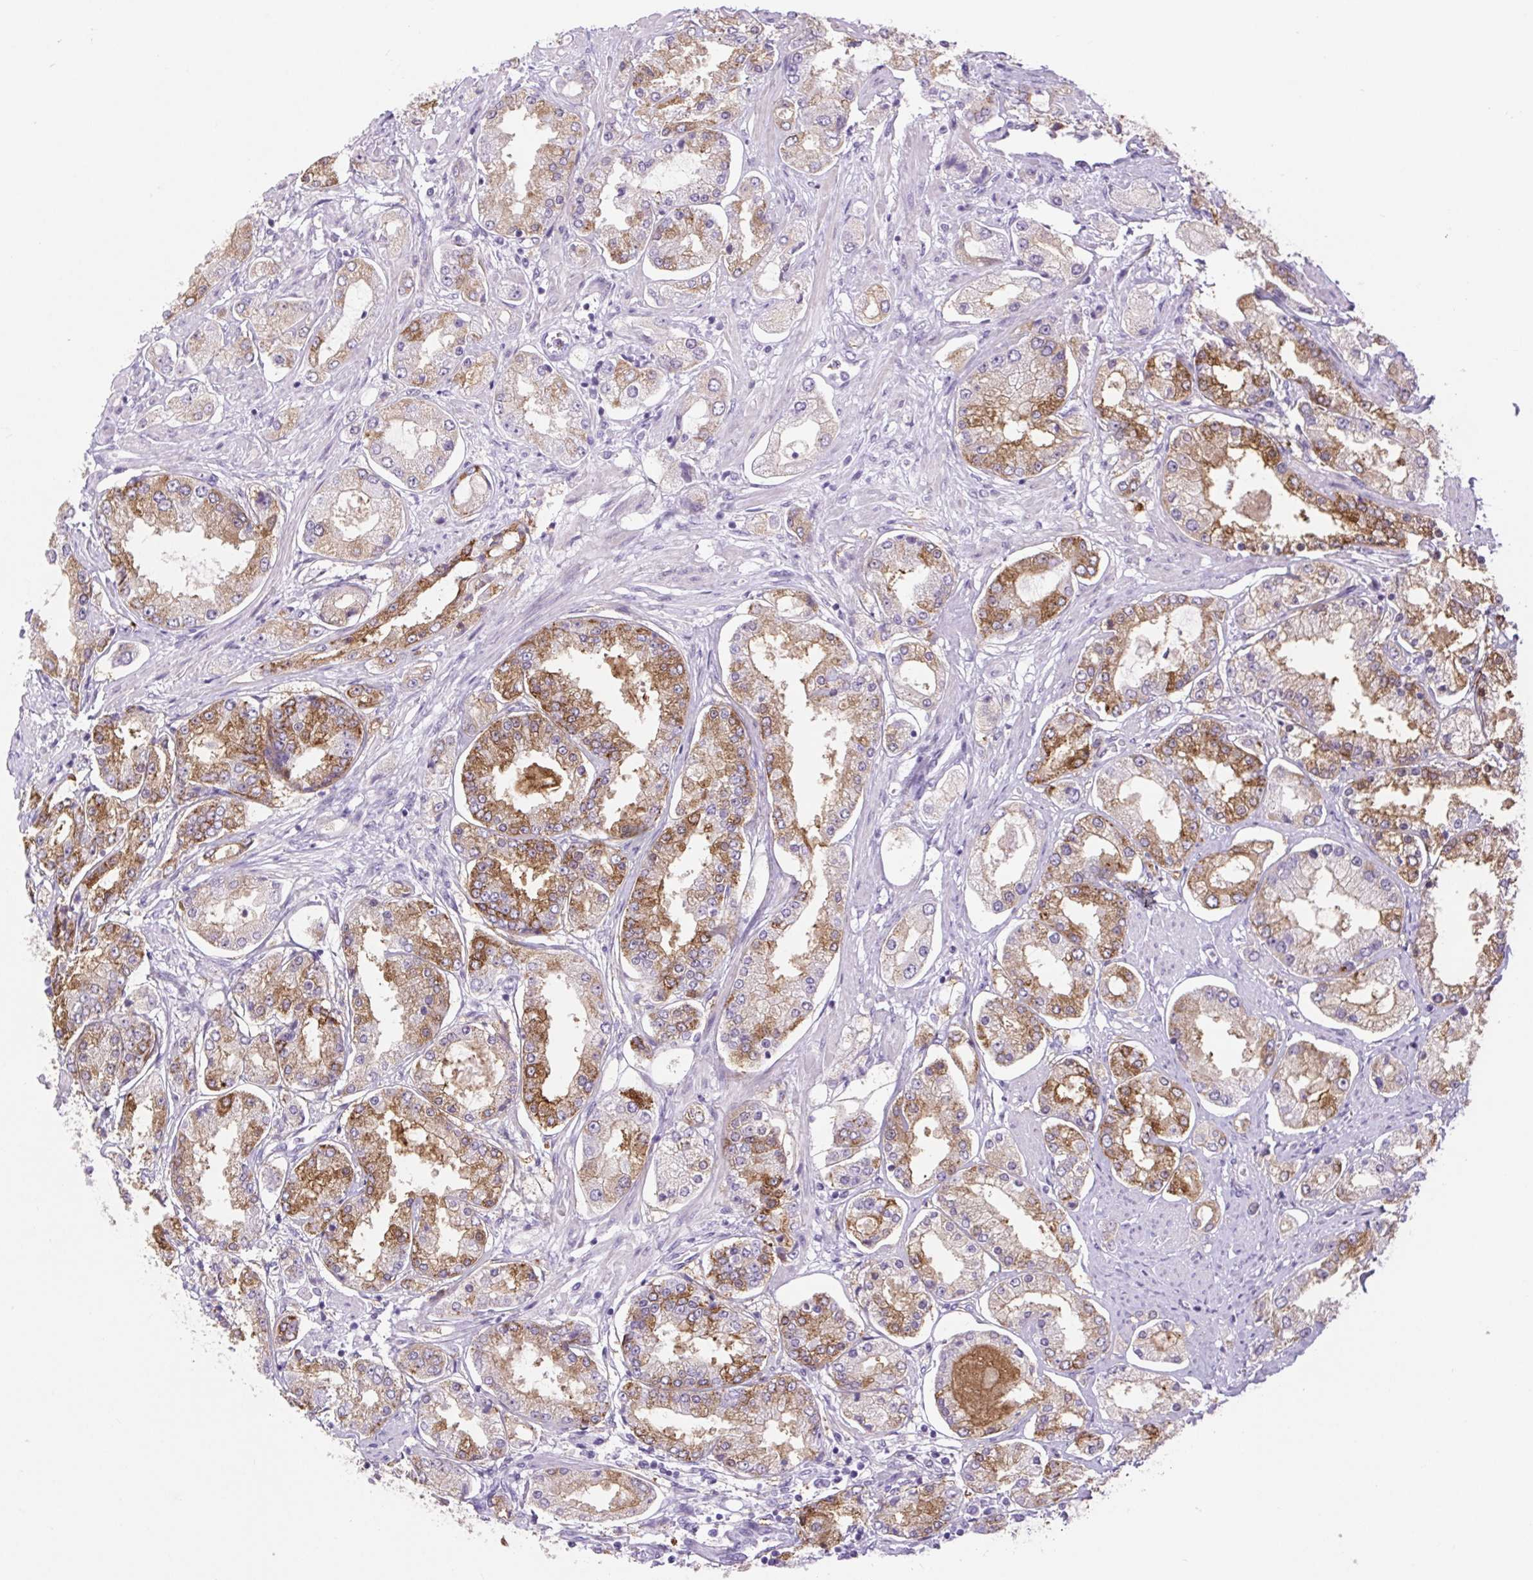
{"staining": {"intensity": "moderate", "quantity": ">75%", "location": "cytoplasmic/membranous"}, "tissue": "prostate cancer", "cell_type": "Tumor cells", "image_type": "cancer", "snomed": [{"axis": "morphology", "description": "Adenocarcinoma, High grade"}, {"axis": "topography", "description": "Prostate"}], "caption": "IHC micrograph of neoplastic tissue: human prostate cancer (adenocarcinoma (high-grade)) stained using IHC exhibits medium levels of moderate protein expression localized specifically in the cytoplasmic/membranous of tumor cells, appearing as a cytoplasmic/membranous brown color.", "gene": "BCAS1", "patient": {"sex": "male", "age": 69}}